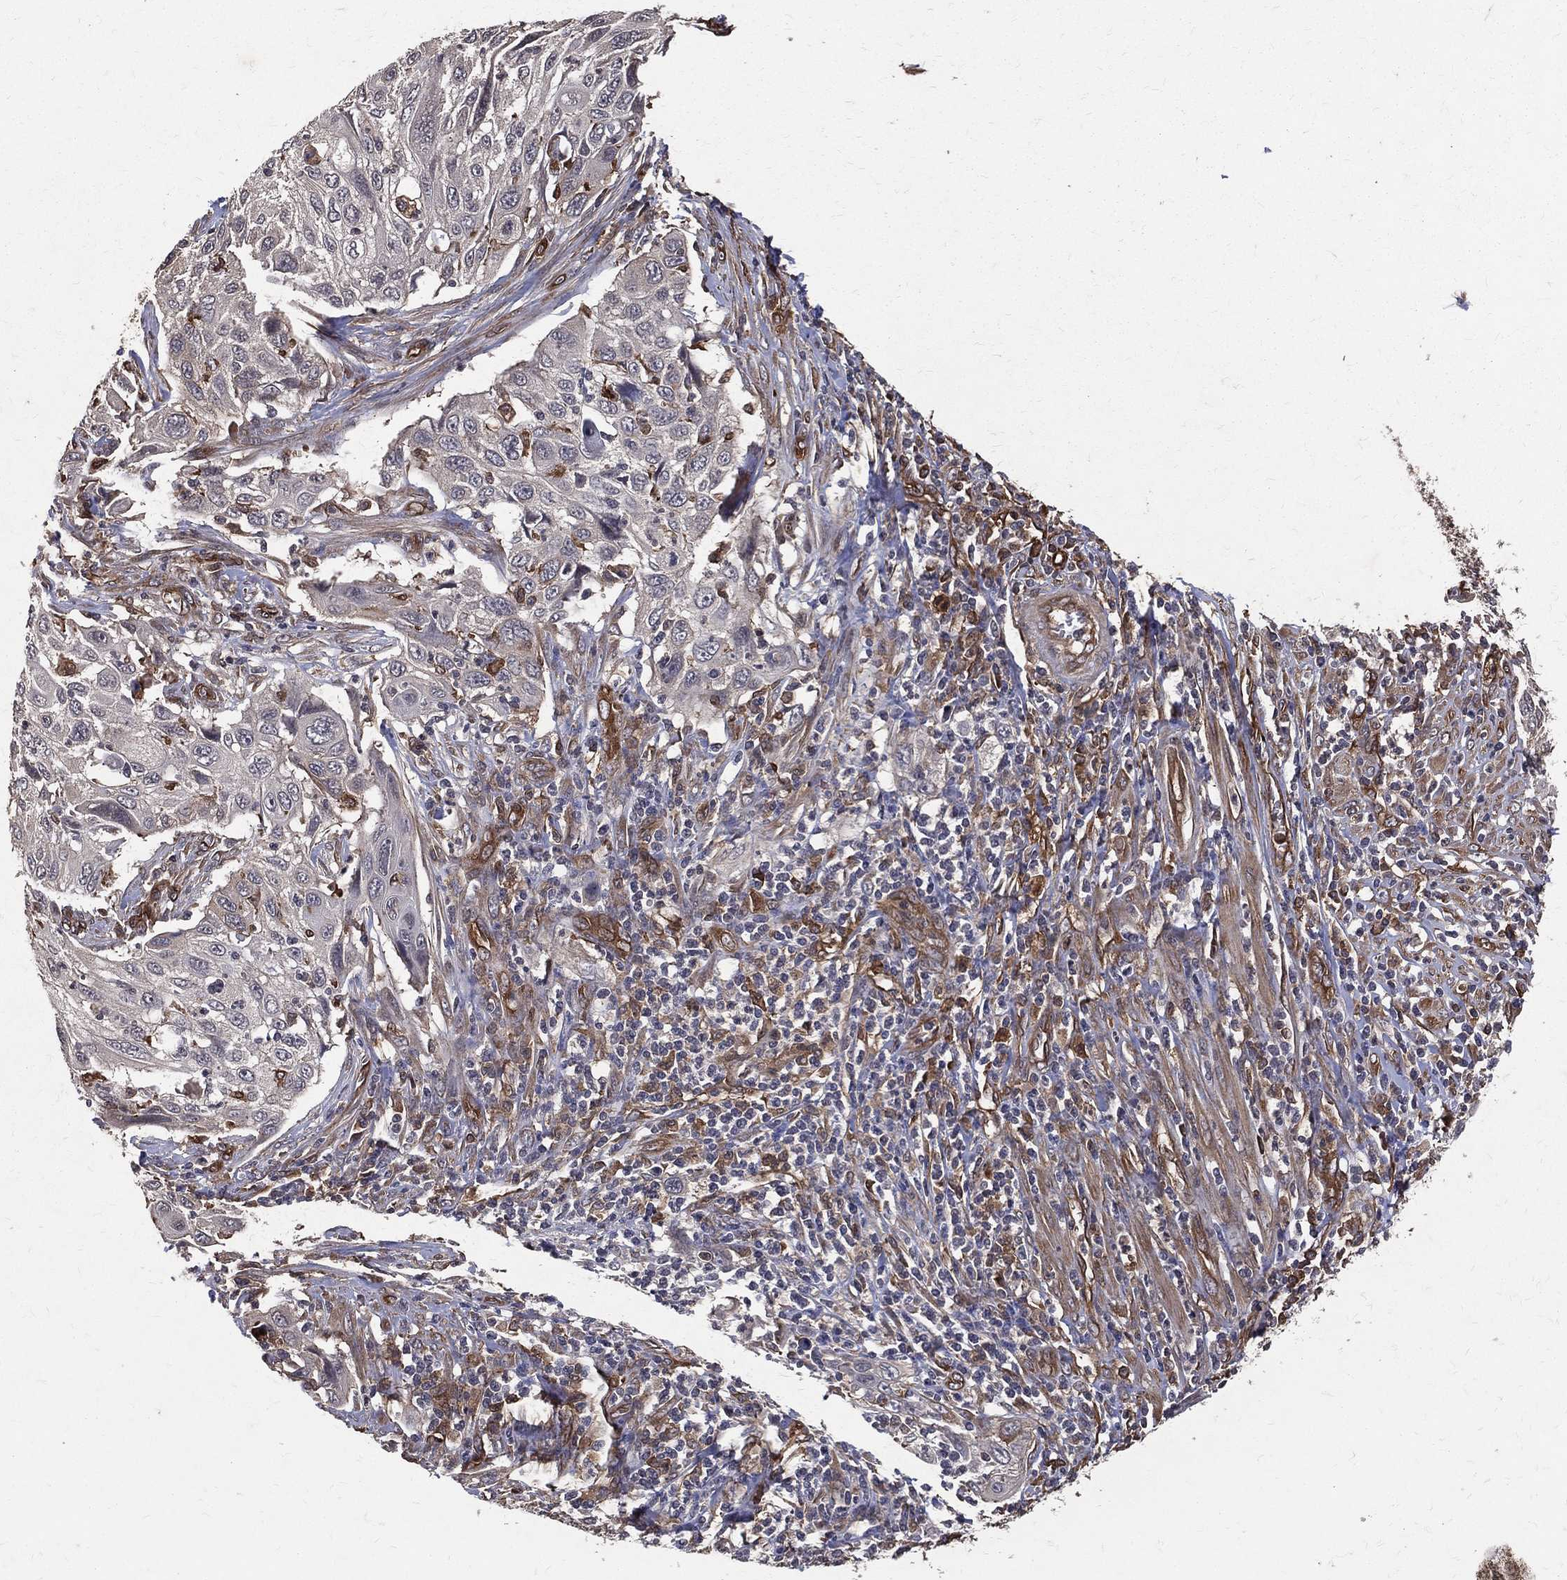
{"staining": {"intensity": "negative", "quantity": "none", "location": "none"}, "tissue": "cervical cancer", "cell_type": "Tumor cells", "image_type": "cancer", "snomed": [{"axis": "morphology", "description": "Squamous cell carcinoma, NOS"}, {"axis": "topography", "description": "Cervix"}], "caption": "Squamous cell carcinoma (cervical) was stained to show a protein in brown. There is no significant positivity in tumor cells.", "gene": "DPYSL2", "patient": {"sex": "female", "age": 70}}